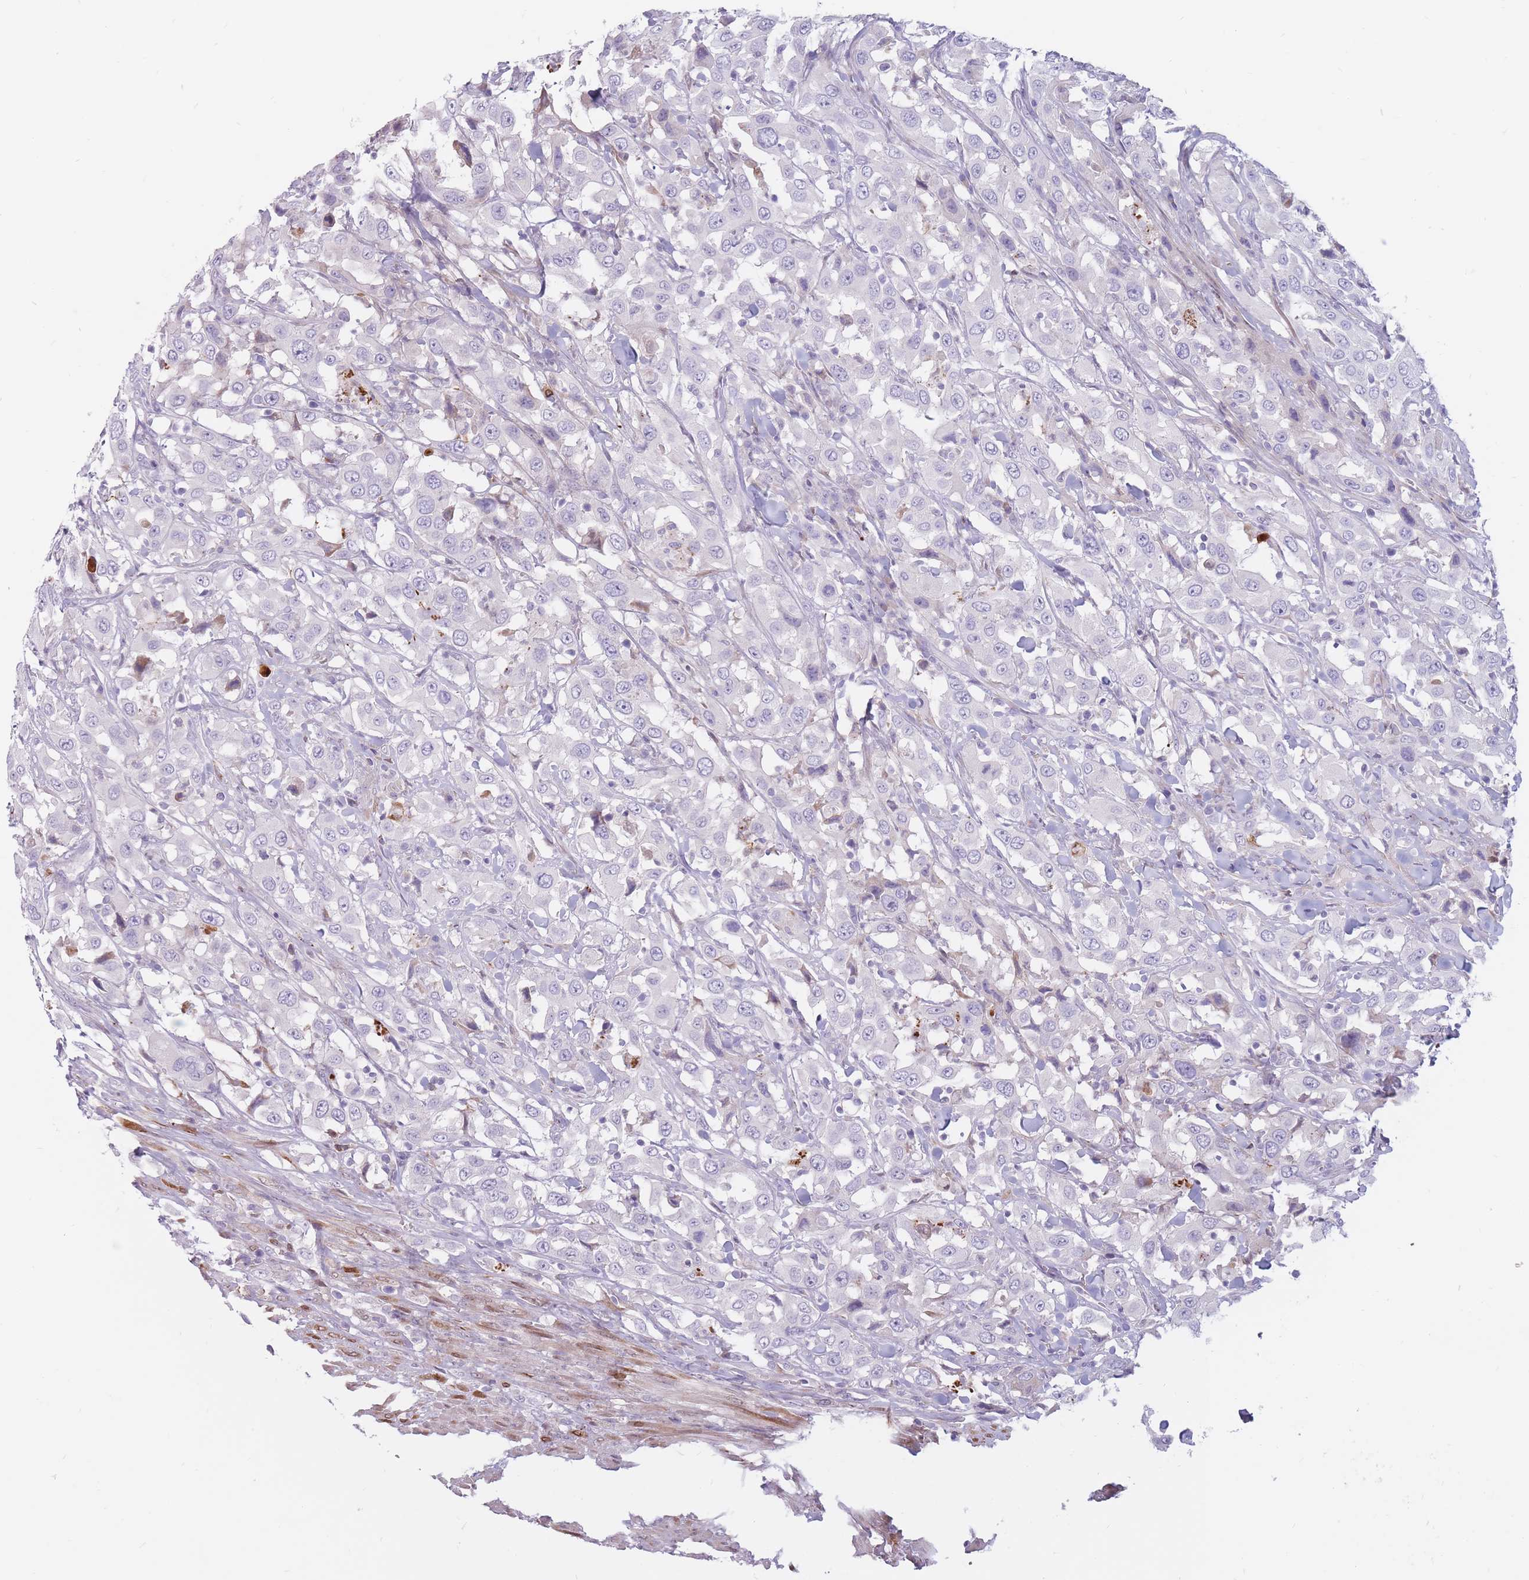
{"staining": {"intensity": "negative", "quantity": "none", "location": "none"}, "tissue": "urothelial cancer", "cell_type": "Tumor cells", "image_type": "cancer", "snomed": [{"axis": "morphology", "description": "Urothelial carcinoma, High grade"}, {"axis": "topography", "description": "Urinary bladder"}], "caption": "This is an IHC photomicrograph of urothelial carcinoma (high-grade). There is no staining in tumor cells.", "gene": "PTGDR", "patient": {"sex": "male", "age": 61}}